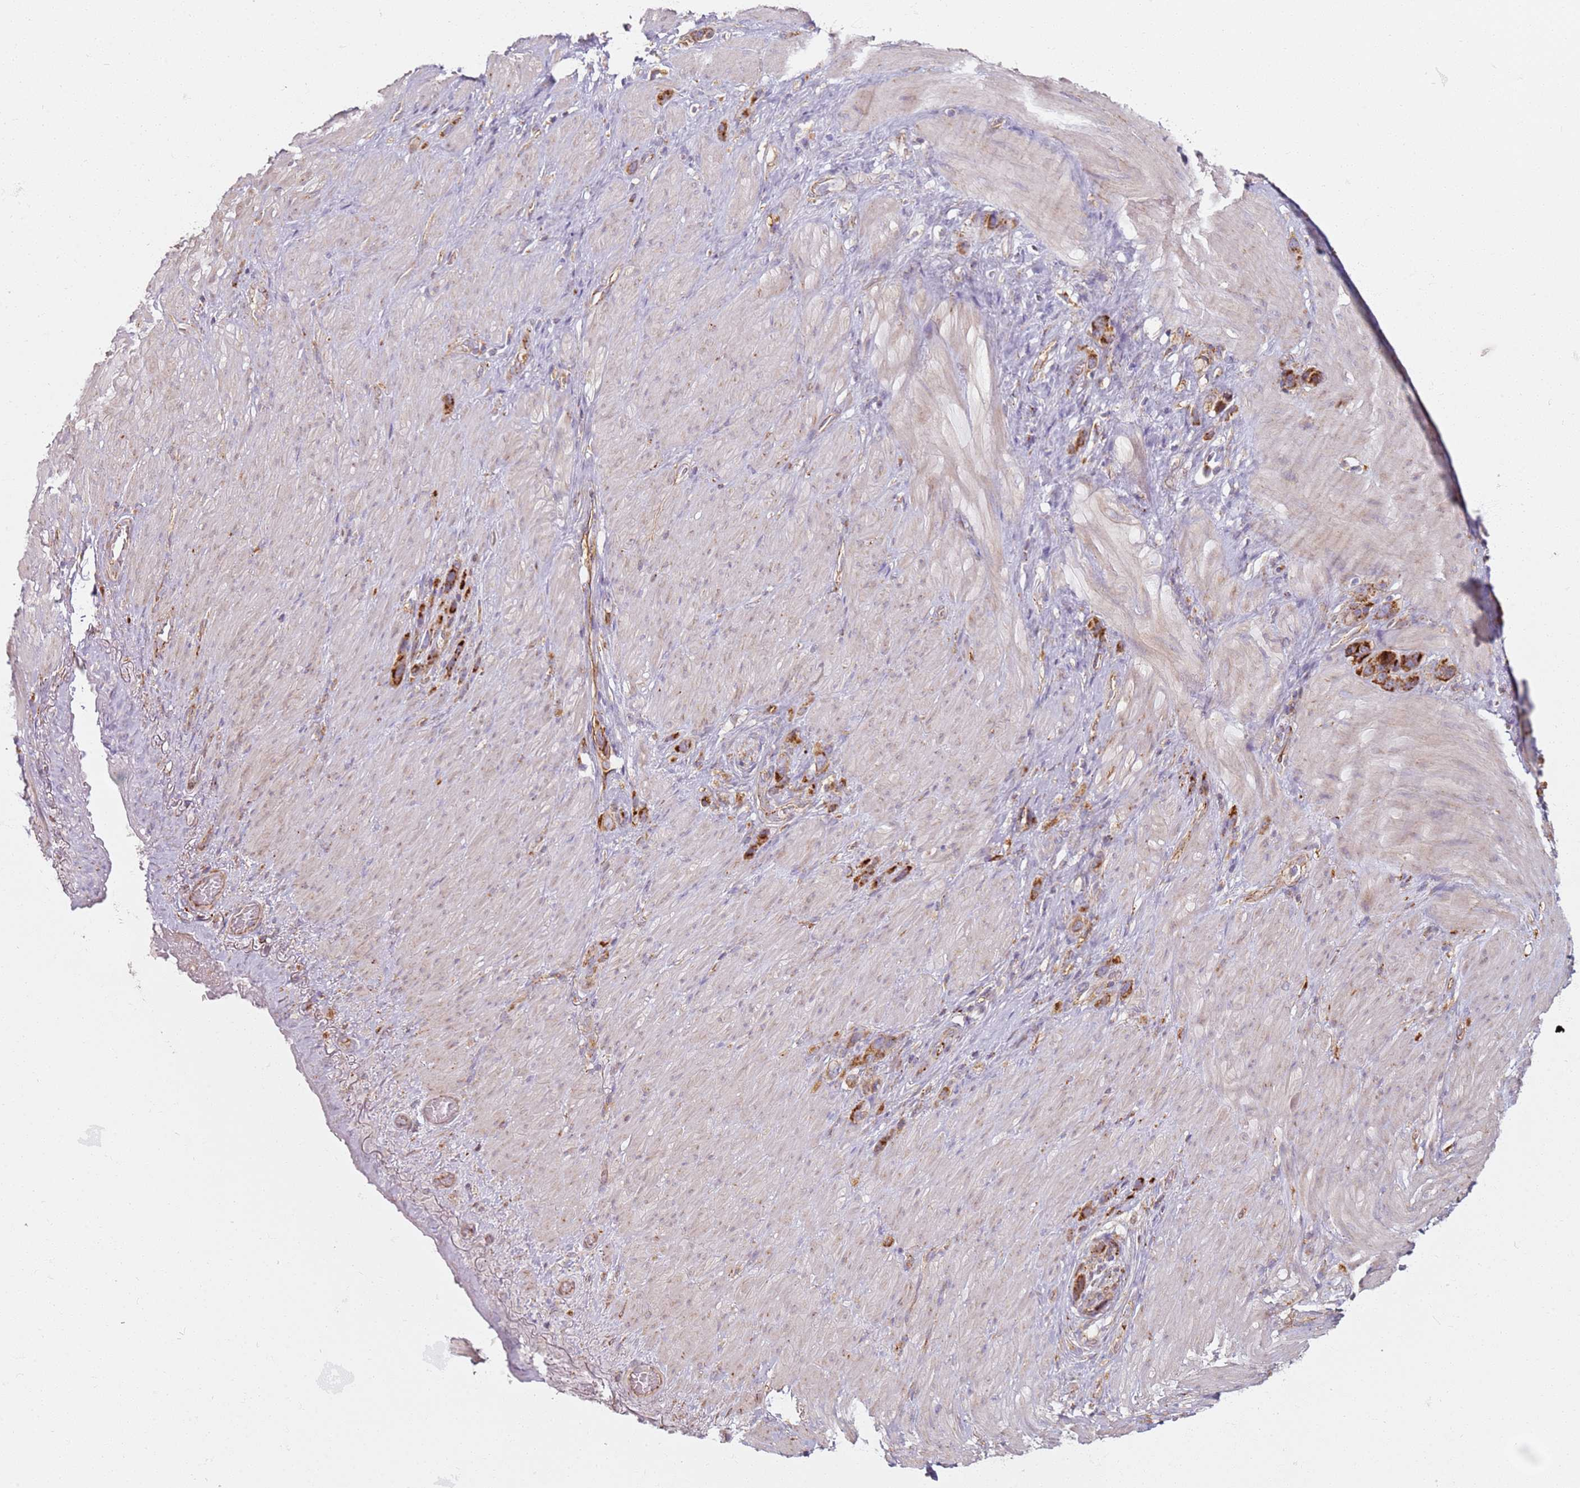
{"staining": {"intensity": "strong", "quantity": ">75%", "location": "cytoplasmic/membranous"}, "tissue": "stomach cancer", "cell_type": "Tumor cells", "image_type": "cancer", "snomed": [{"axis": "morphology", "description": "Adenocarcinoma, NOS"}, {"axis": "topography", "description": "Stomach"}], "caption": "Stomach adenocarcinoma was stained to show a protein in brown. There is high levels of strong cytoplasmic/membranous expression in about >75% of tumor cells.", "gene": "PROKR2", "patient": {"sex": "female", "age": 65}}